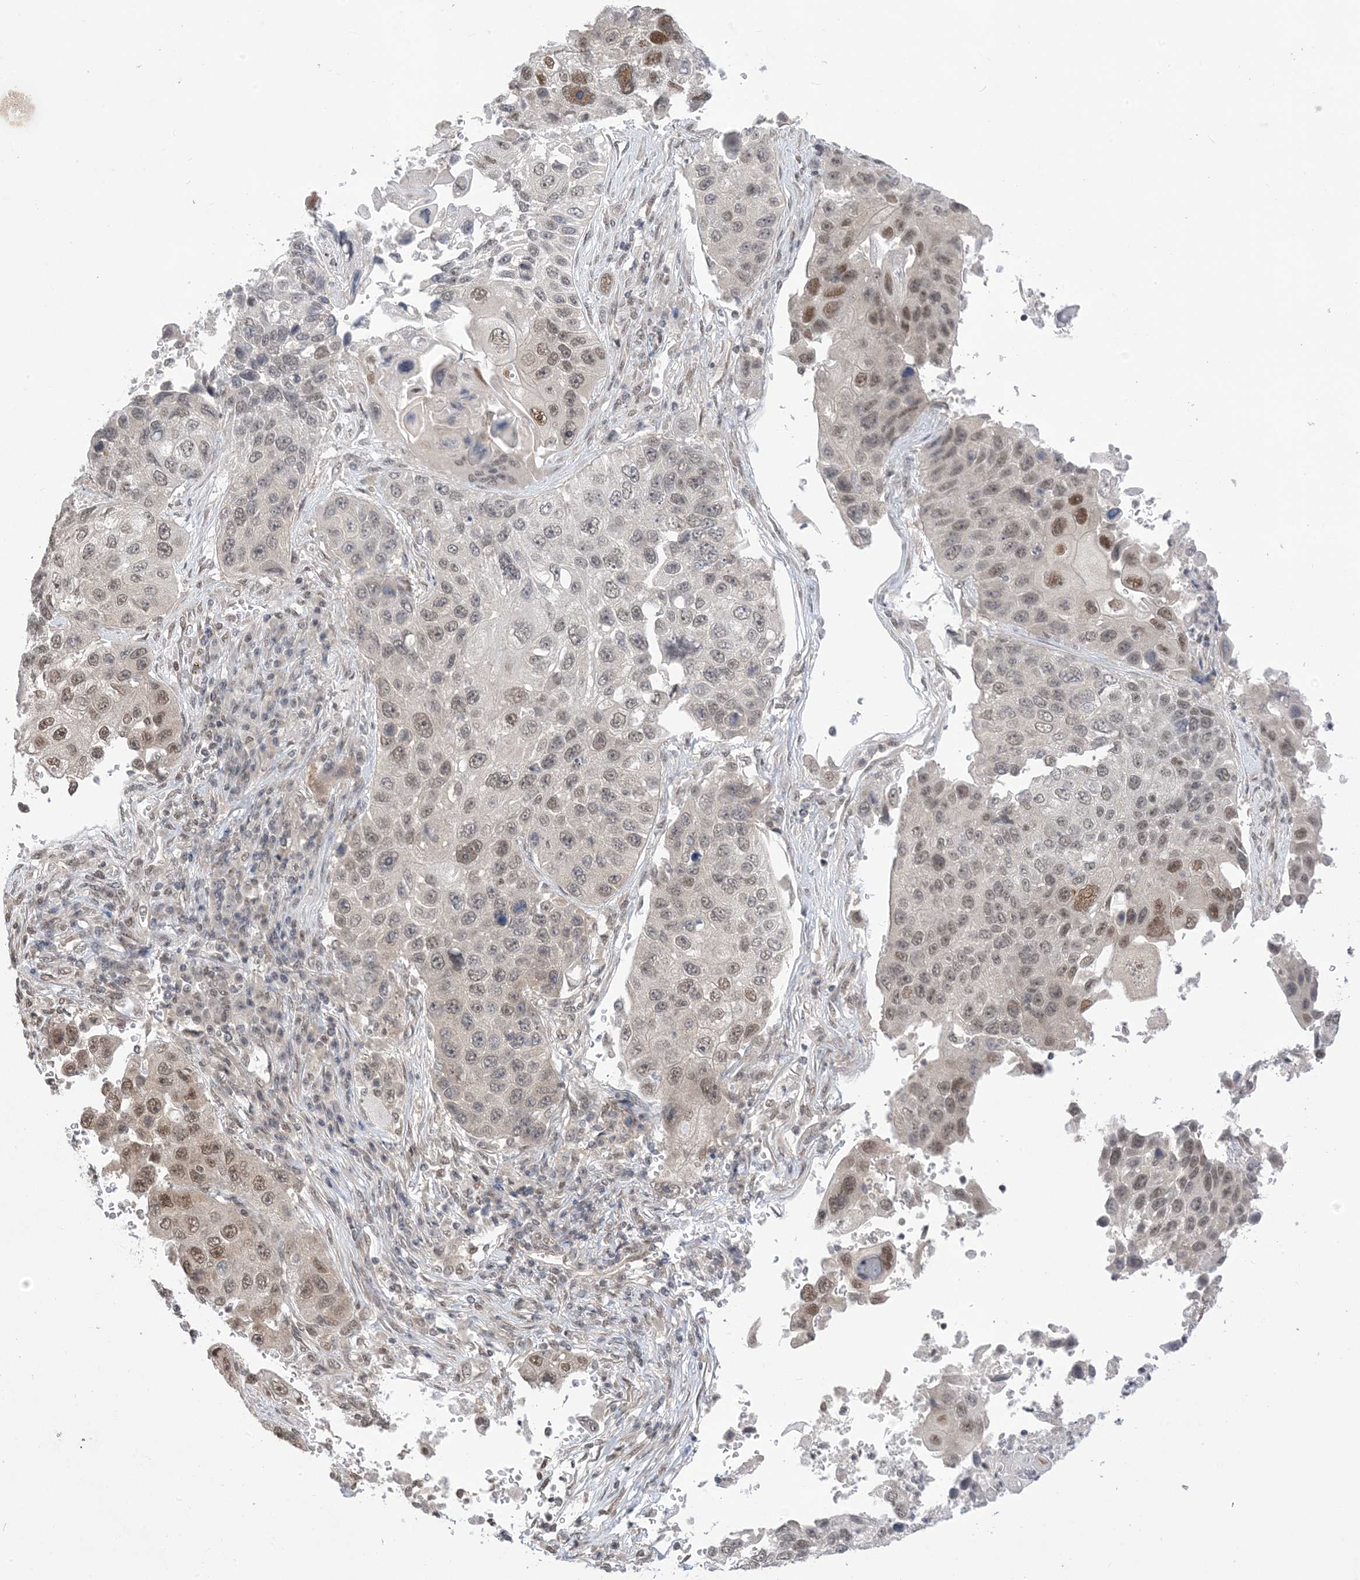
{"staining": {"intensity": "moderate", "quantity": "25%-75%", "location": "nuclear"}, "tissue": "lung cancer", "cell_type": "Tumor cells", "image_type": "cancer", "snomed": [{"axis": "morphology", "description": "Squamous cell carcinoma, NOS"}, {"axis": "topography", "description": "Lung"}], "caption": "IHC micrograph of lung squamous cell carcinoma stained for a protein (brown), which reveals medium levels of moderate nuclear staining in about 25%-75% of tumor cells.", "gene": "RANBP9", "patient": {"sex": "male", "age": 61}}